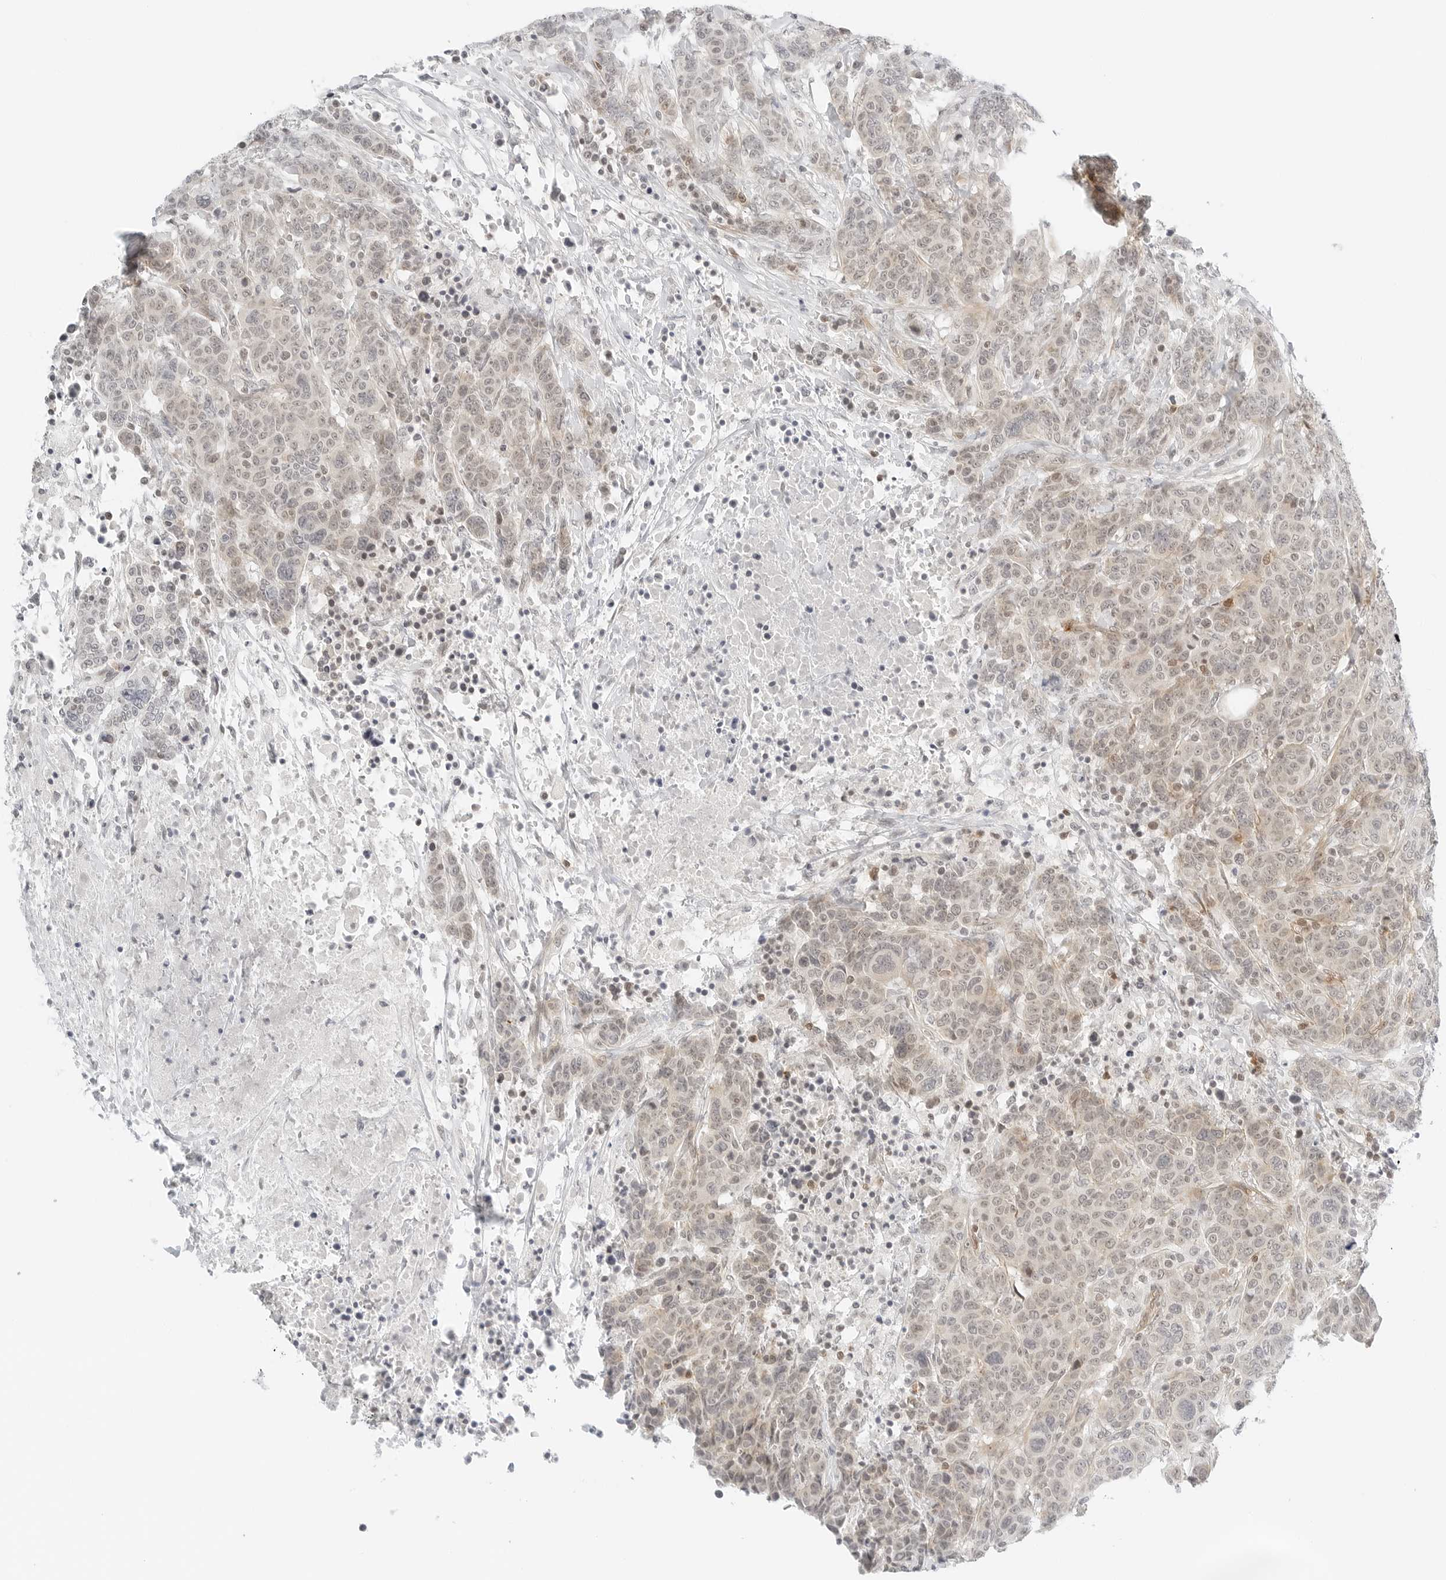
{"staining": {"intensity": "weak", "quantity": ">75%", "location": "cytoplasmic/membranous,nuclear"}, "tissue": "breast cancer", "cell_type": "Tumor cells", "image_type": "cancer", "snomed": [{"axis": "morphology", "description": "Duct carcinoma"}, {"axis": "topography", "description": "Breast"}], "caption": "Immunohistochemical staining of breast cancer (invasive ductal carcinoma) demonstrates low levels of weak cytoplasmic/membranous and nuclear expression in about >75% of tumor cells.", "gene": "NEO1", "patient": {"sex": "female", "age": 37}}